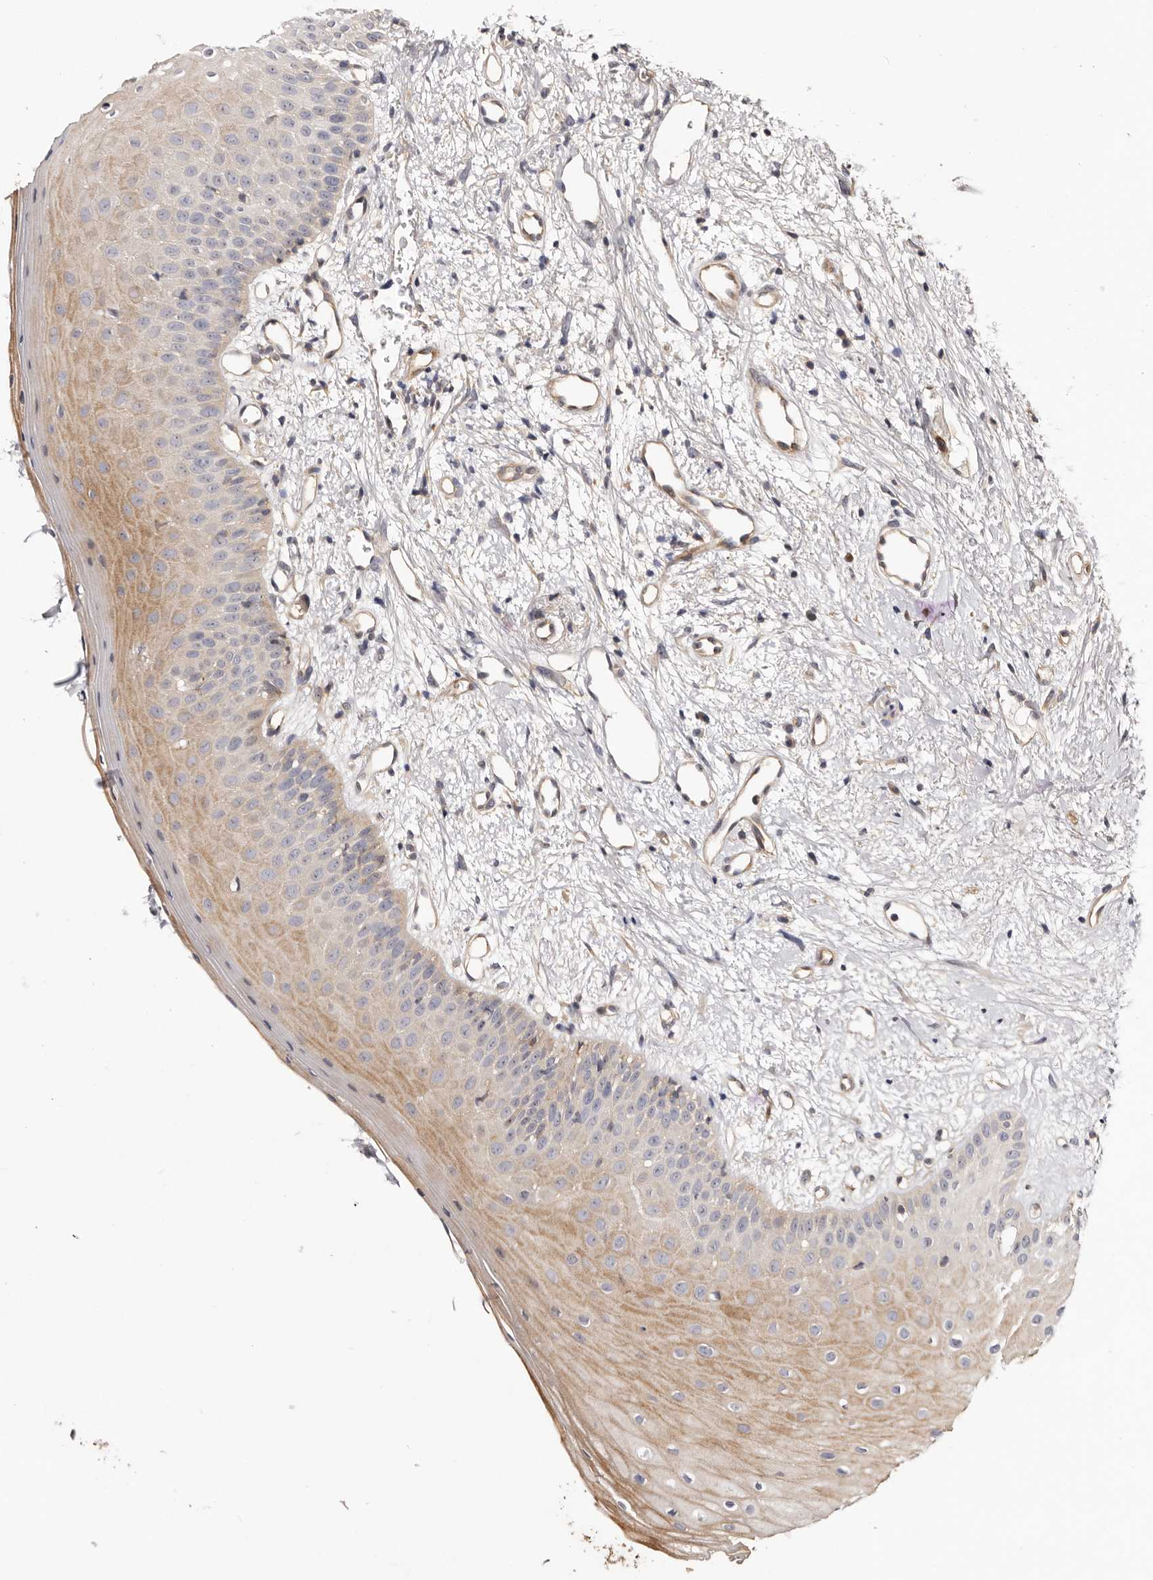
{"staining": {"intensity": "moderate", "quantity": "<25%", "location": "cytoplasmic/membranous,nuclear"}, "tissue": "oral mucosa", "cell_type": "Squamous epithelial cells", "image_type": "normal", "snomed": [{"axis": "morphology", "description": "Normal tissue, NOS"}, {"axis": "topography", "description": "Oral tissue"}], "caption": "Immunohistochemistry (DAB (3,3'-diaminobenzidine)) staining of benign oral mucosa exhibits moderate cytoplasmic/membranous,nuclear protein expression in about <25% of squamous epithelial cells.", "gene": "PANK4", "patient": {"sex": "female", "age": 63}}